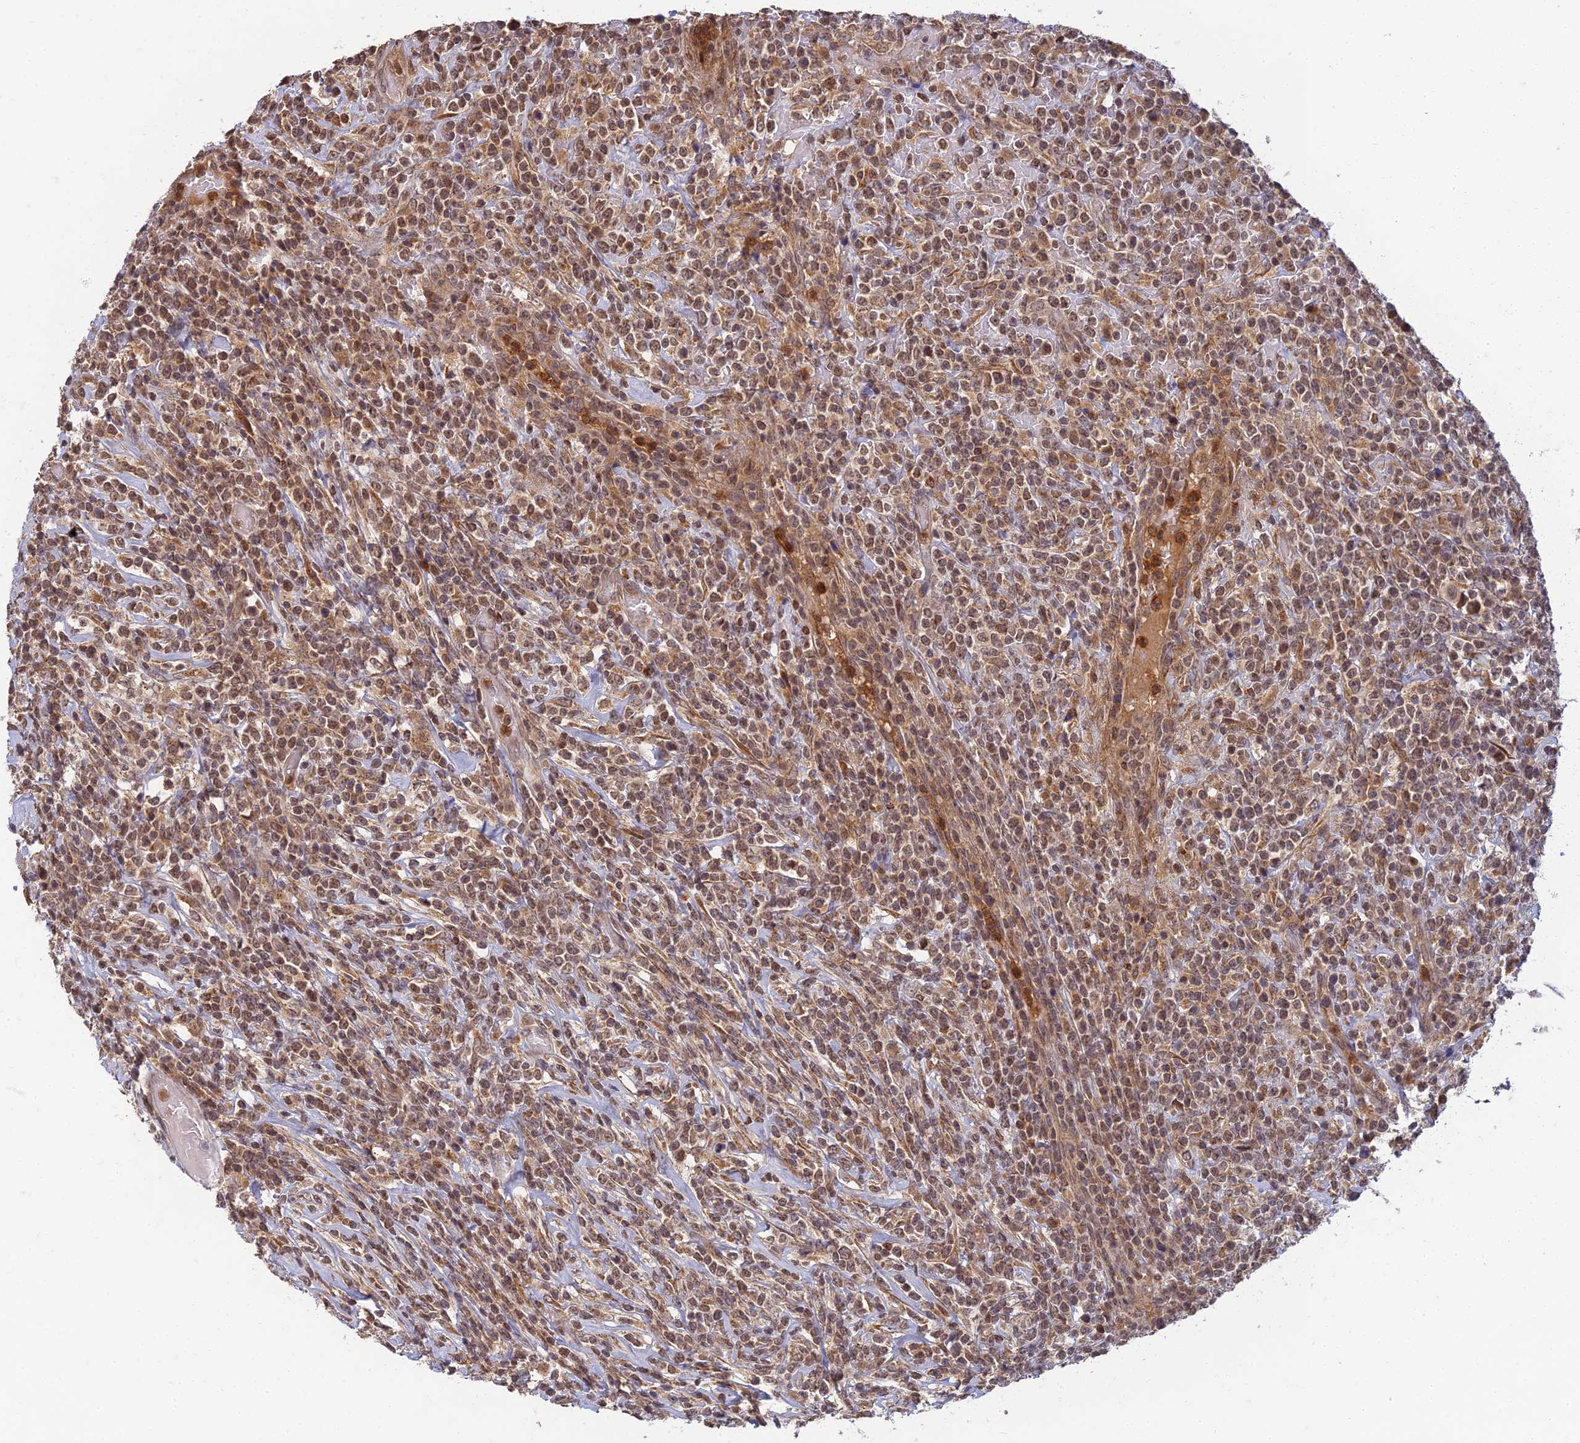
{"staining": {"intensity": "weak", "quantity": ">75%", "location": "cytoplasmic/membranous"}, "tissue": "lymphoma", "cell_type": "Tumor cells", "image_type": "cancer", "snomed": [{"axis": "morphology", "description": "Malignant lymphoma, non-Hodgkin's type, High grade"}, {"axis": "topography", "description": "Colon"}], "caption": "Immunohistochemistry (IHC) (DAB (3,3'-diaminobenzidine)) staining of lymphoma exhibits weak cytoplasmic/membranous protein expression in about >75% of tumor cells. The protein of interest is shown in brown color, while the nuclei are stained blue.", "gene": "RGL3", "patient": {"sex": "female", "age": 53}}